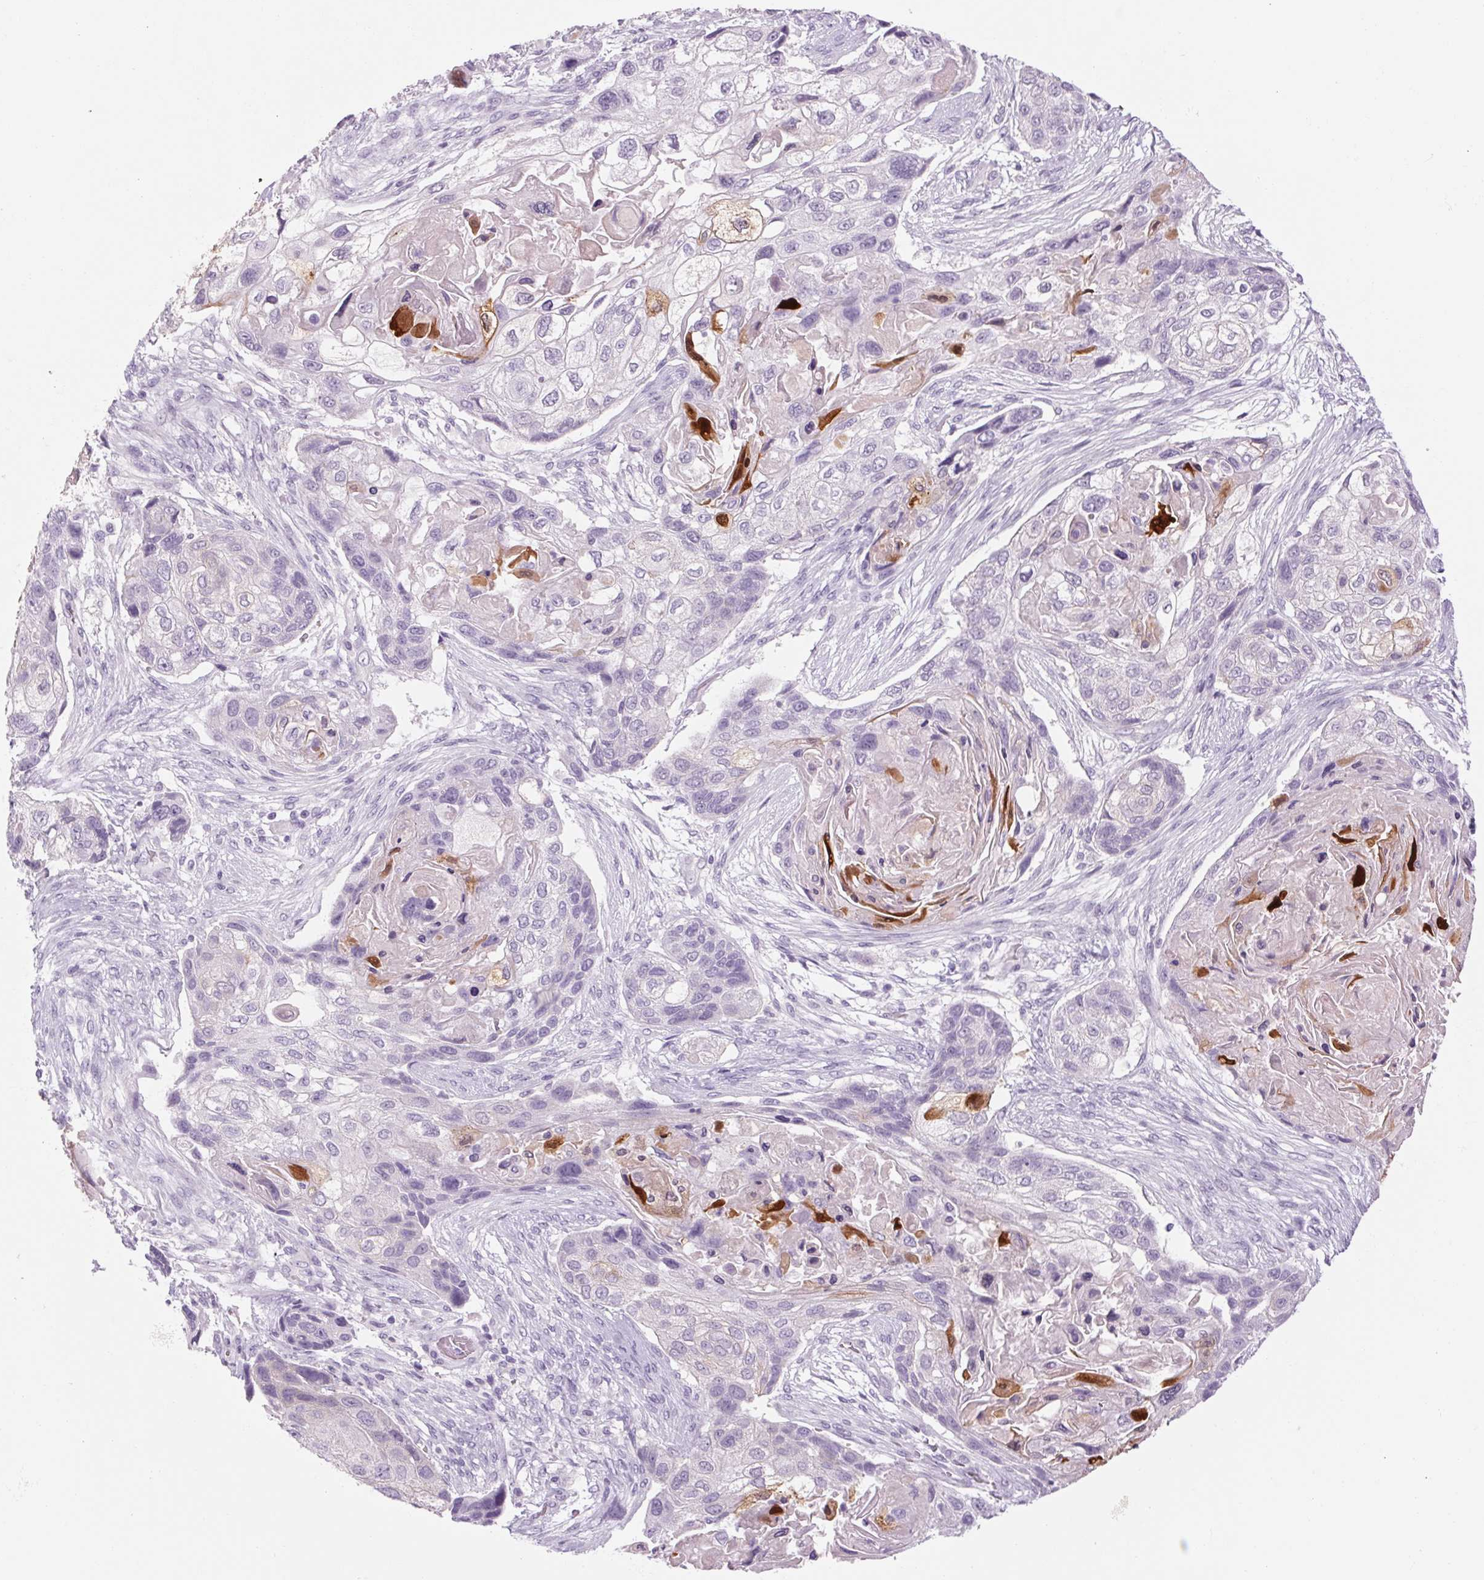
{"staining": {"intensity": "negative", "quantity": "none", "location": "none"}, "tissue": "lung cancer", "cell_type": "Tumor cells", "image_type": "cancer", "snomed": [{"axis": "morphology", "description": "Squamous cell carcinoma, NOS"}, {"axis": "topography", "description": "Lung"}], "caption": "The image exhibits no staining of tumor cells in lung squamous cell carcinoma. The staining was performed using DAB (3,3'-diaminobenzidine) to visualize the protein expression in brown, while the nuclei were stained in blue with hematoxylin (Magnification: 20x).", "gene": "RPTN", "patient": {"sex": "male", "age": 69}}